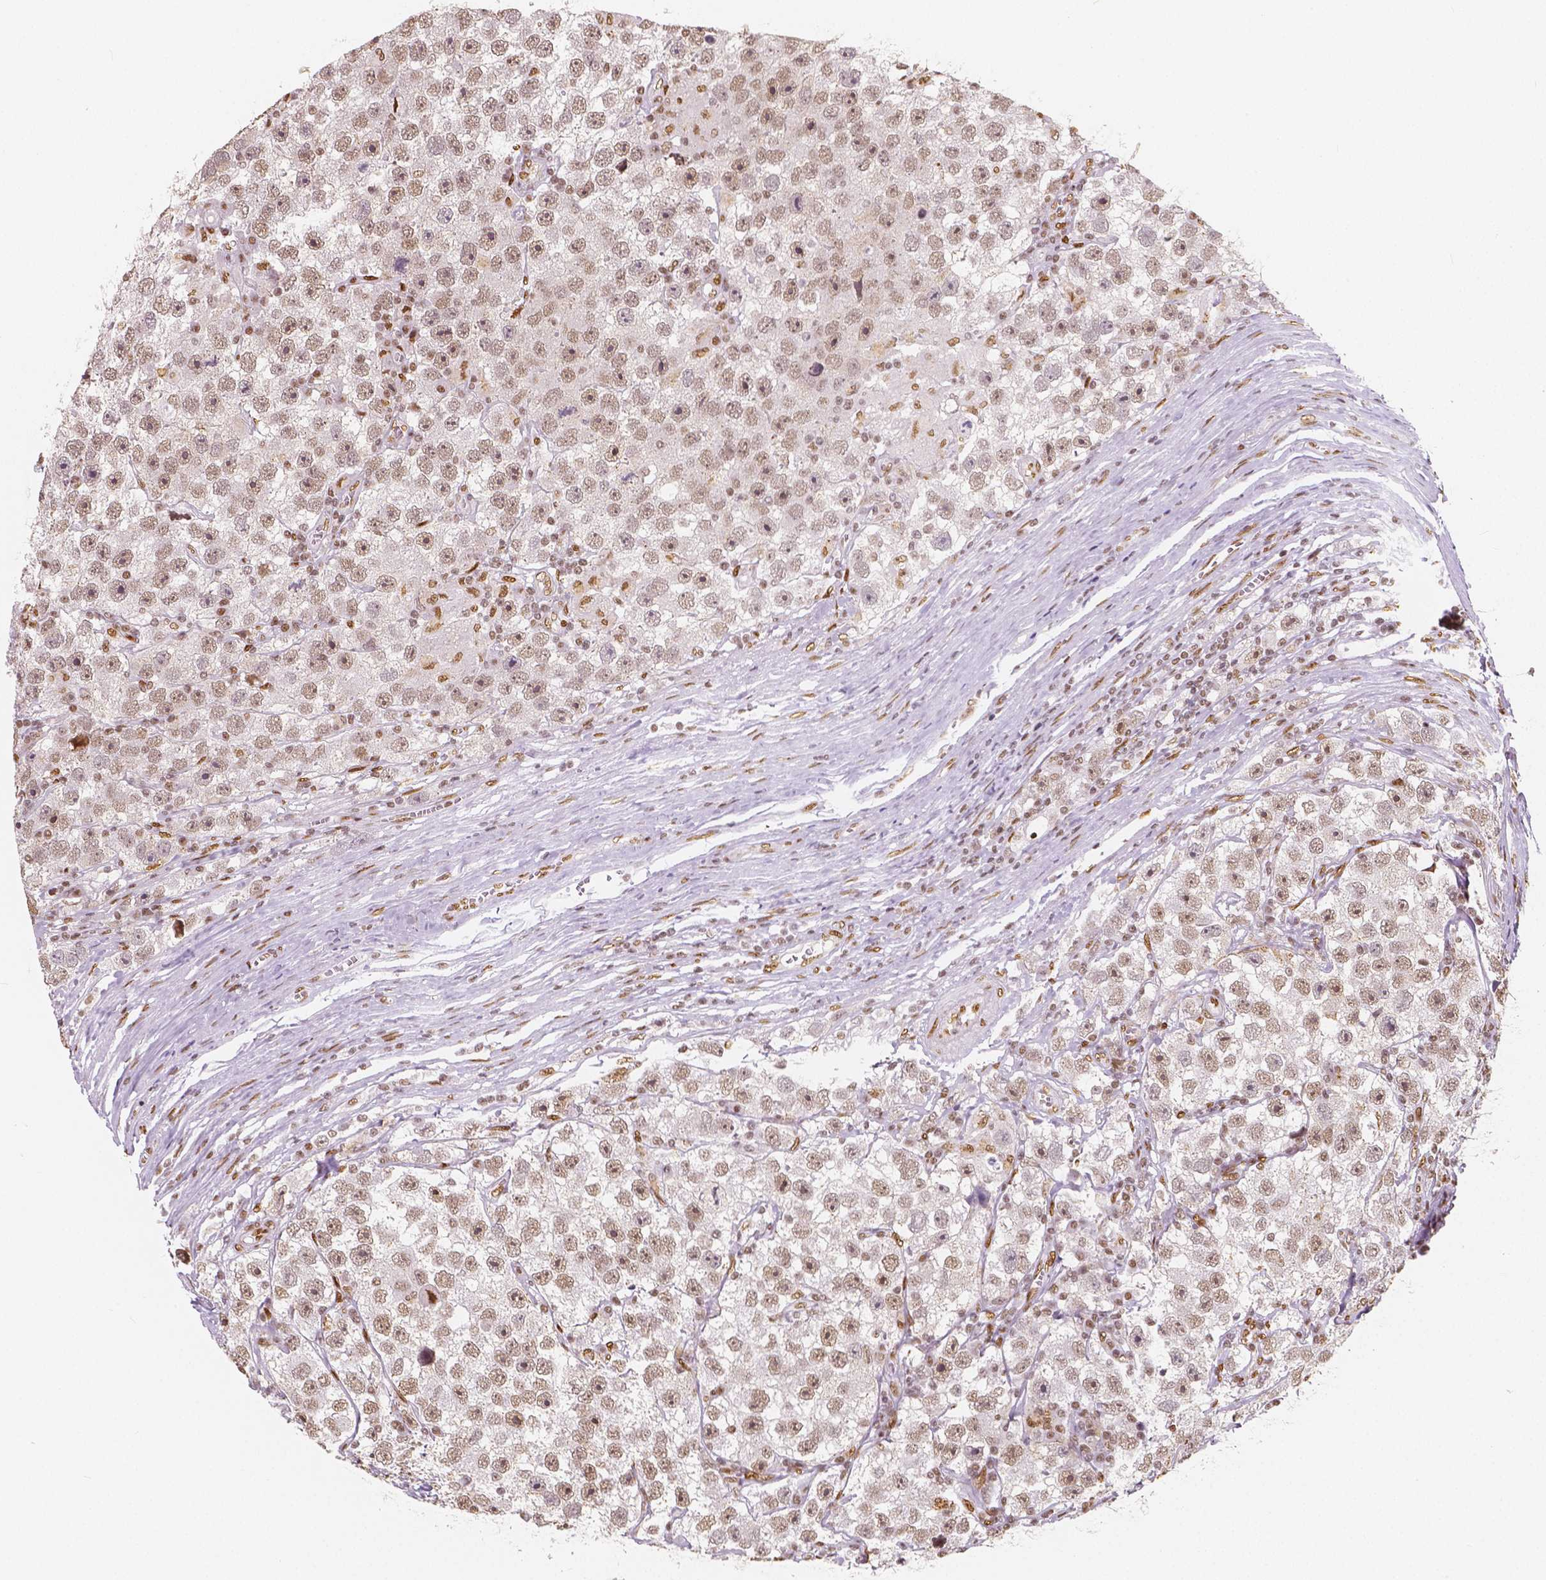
{"staining": {"intensity": "weak", "quantity": ">75%", "location": "nuclear"}, "tissue": "testis cancer", "cell_type": "Tumor cells", "image_type": "cancer", "snomed": [{"axis": "morphology", "description": "Seminoma, NOS"}, {"axis": "topography", "description": "Testis"}], "caption": "Immunohistochemical staining of human testis cancer (seminoma) shows weak nuclear protein expression in approximately >75% of tumor cells. The protein is shown in brown color, while the nuclei are stained blue.", "gene": "NUCKS1", "patient": {"sex": "male", "age": 26}}